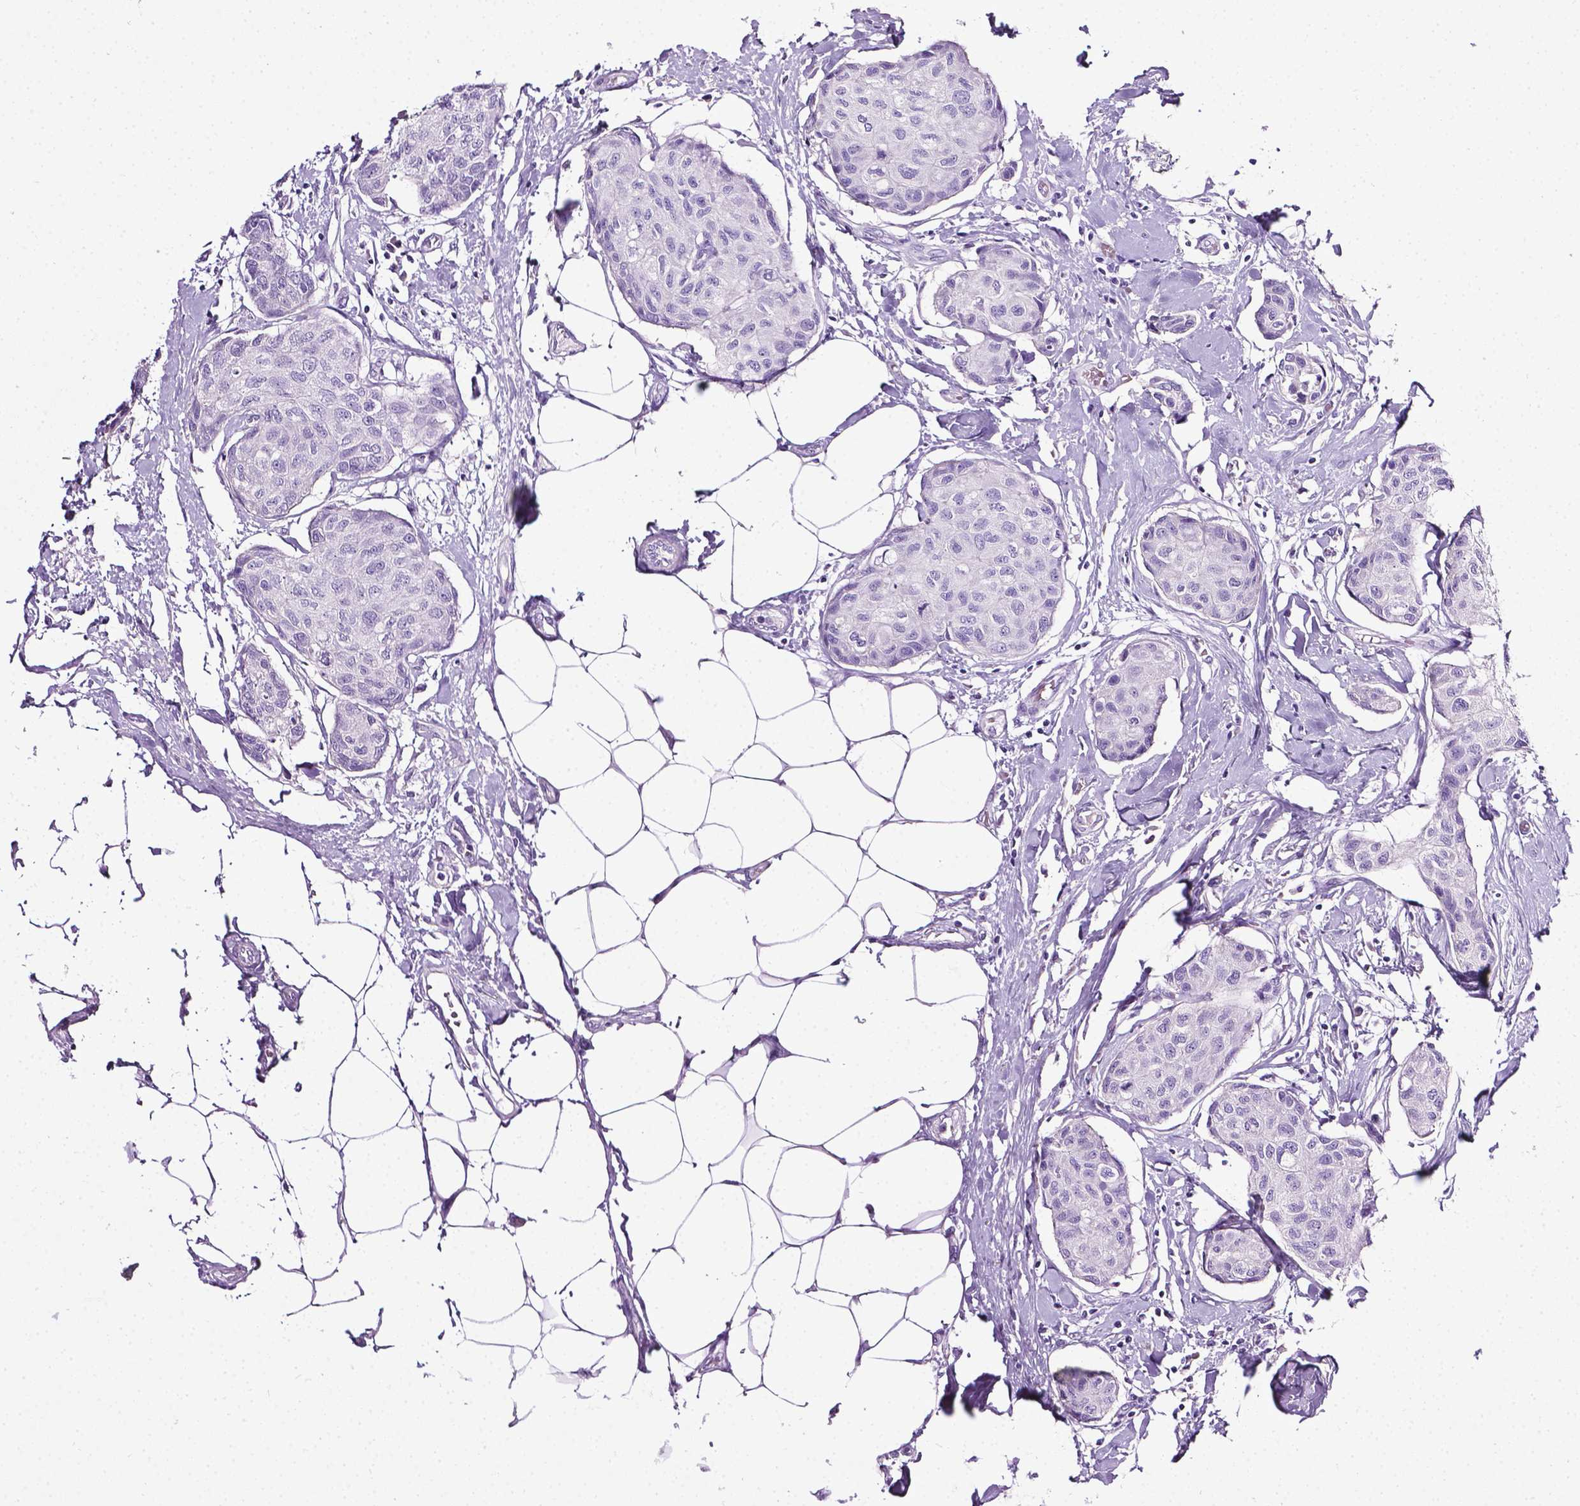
{"staining": {"intensity": "negative", "quantity": "none", "location": "none"}, "tissue": "breast cancer", "cell_type": "Tumor cells", "image_type": "cancer", "snomed": [{"axis": "morphology", "description": "Duct carcinoma"}, {"axis": "topography", "description": "Breast"}], "caption": "This image is of breast invasive ductal carcinoma stained with IHC to label a protein in brown with the nuclei are counter-stained blue. There is no positivity in tumor cells.", "gene": "LELP1", "patient": {"sex": "female", "age": 80}}